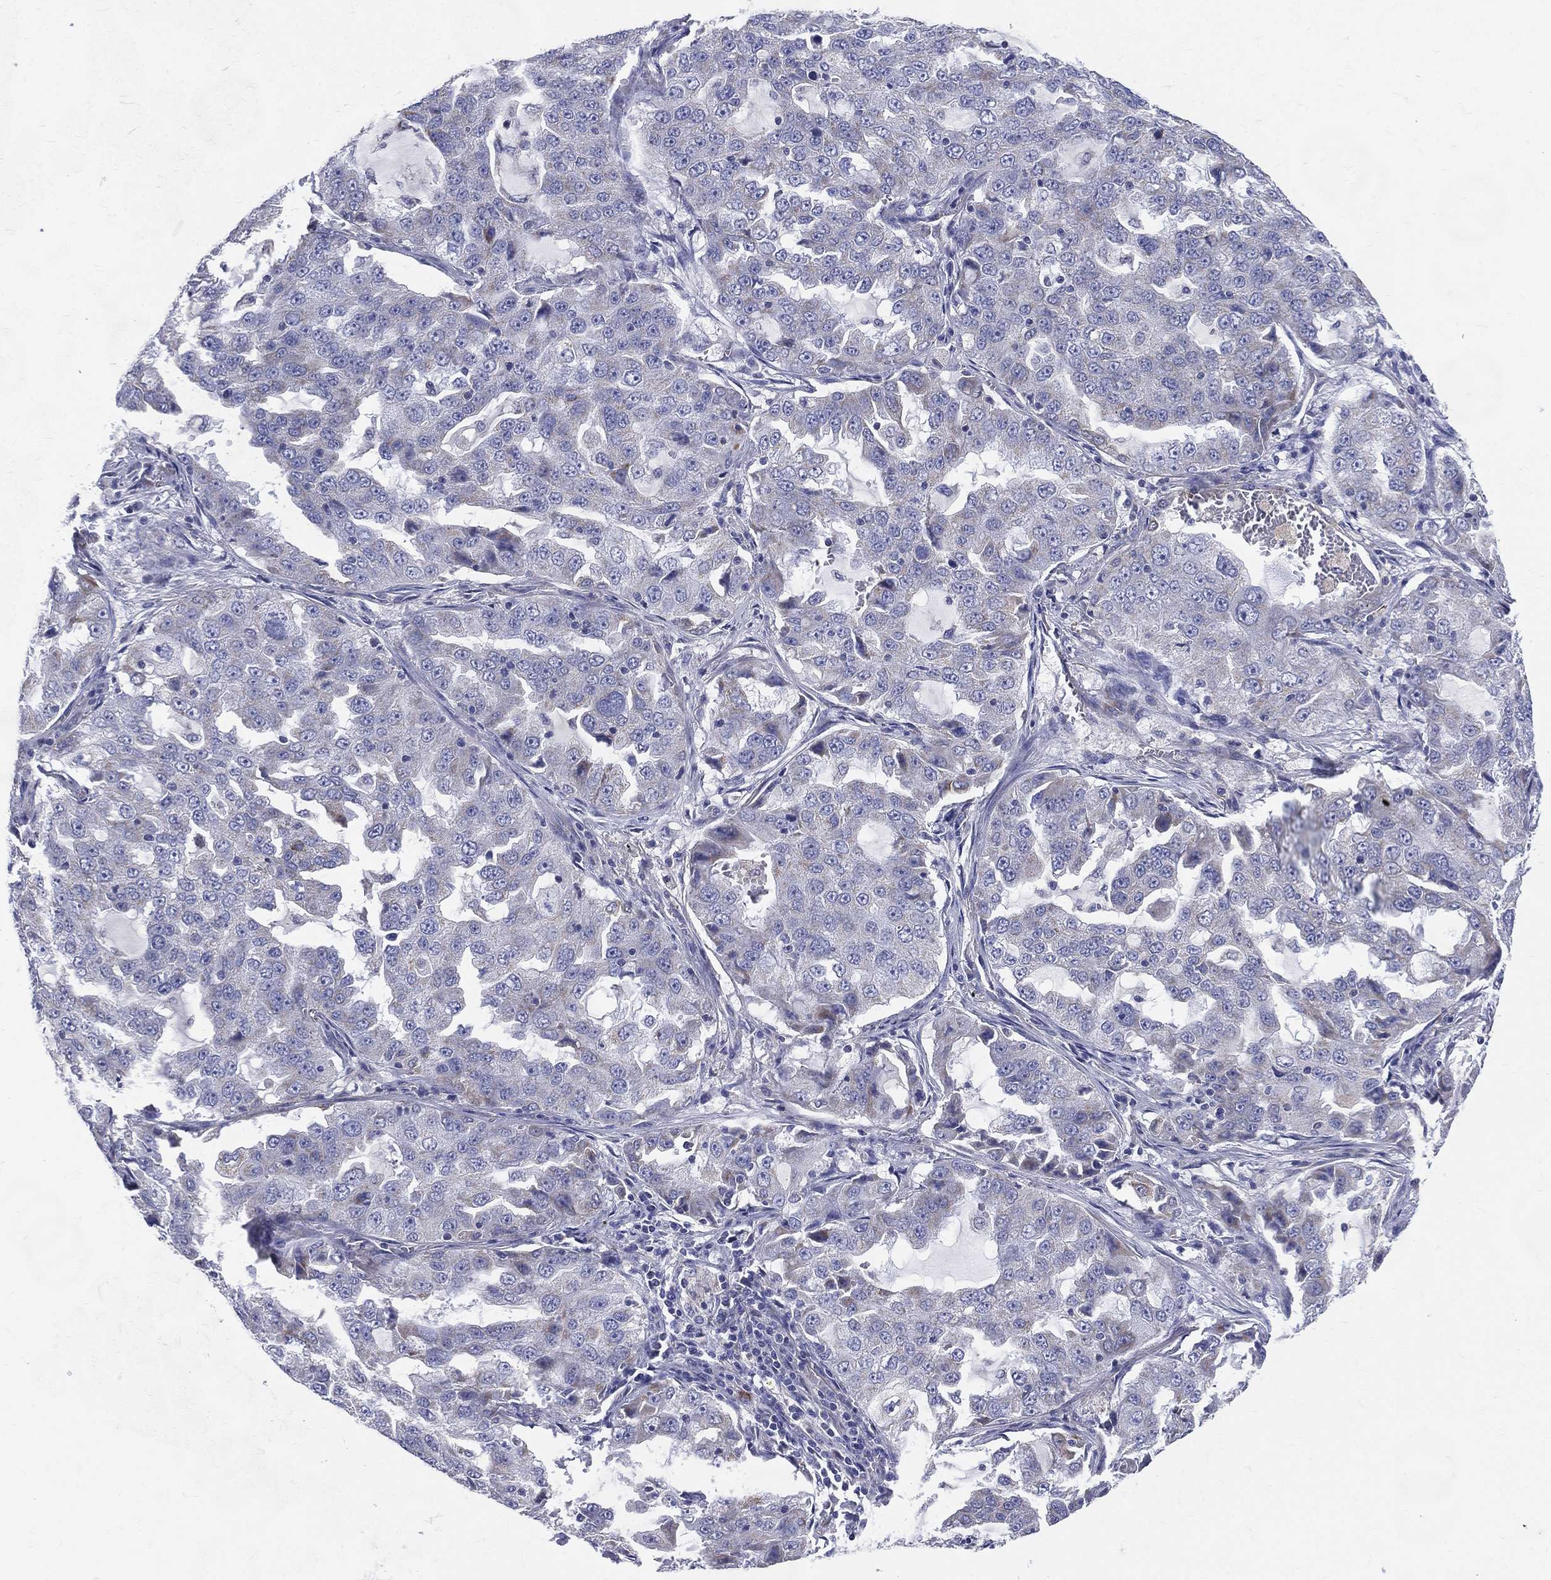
{"staining": {"intensity": "weak", "quantity": "<25%", "location": "cytoplasmic/membranous"}, "tissue": "lung cancer", "cell_type": "Tumor cells", "image_type": "cancer", "snomed": [{"axis": "morphology", "description": "Adenocarcinoma, NOS"}, {"axis": "topography", "description": "Lung"}], "caption": "Immunohistochemical staining of human adenocarcinoma (lung) displays no significant expression in tumor cells. (DAB immunohistochemistry (IHC) with hematoxylin counter stain).", "gene": "PWWP3A", "patient": {"sex": "female", "age": 61}}